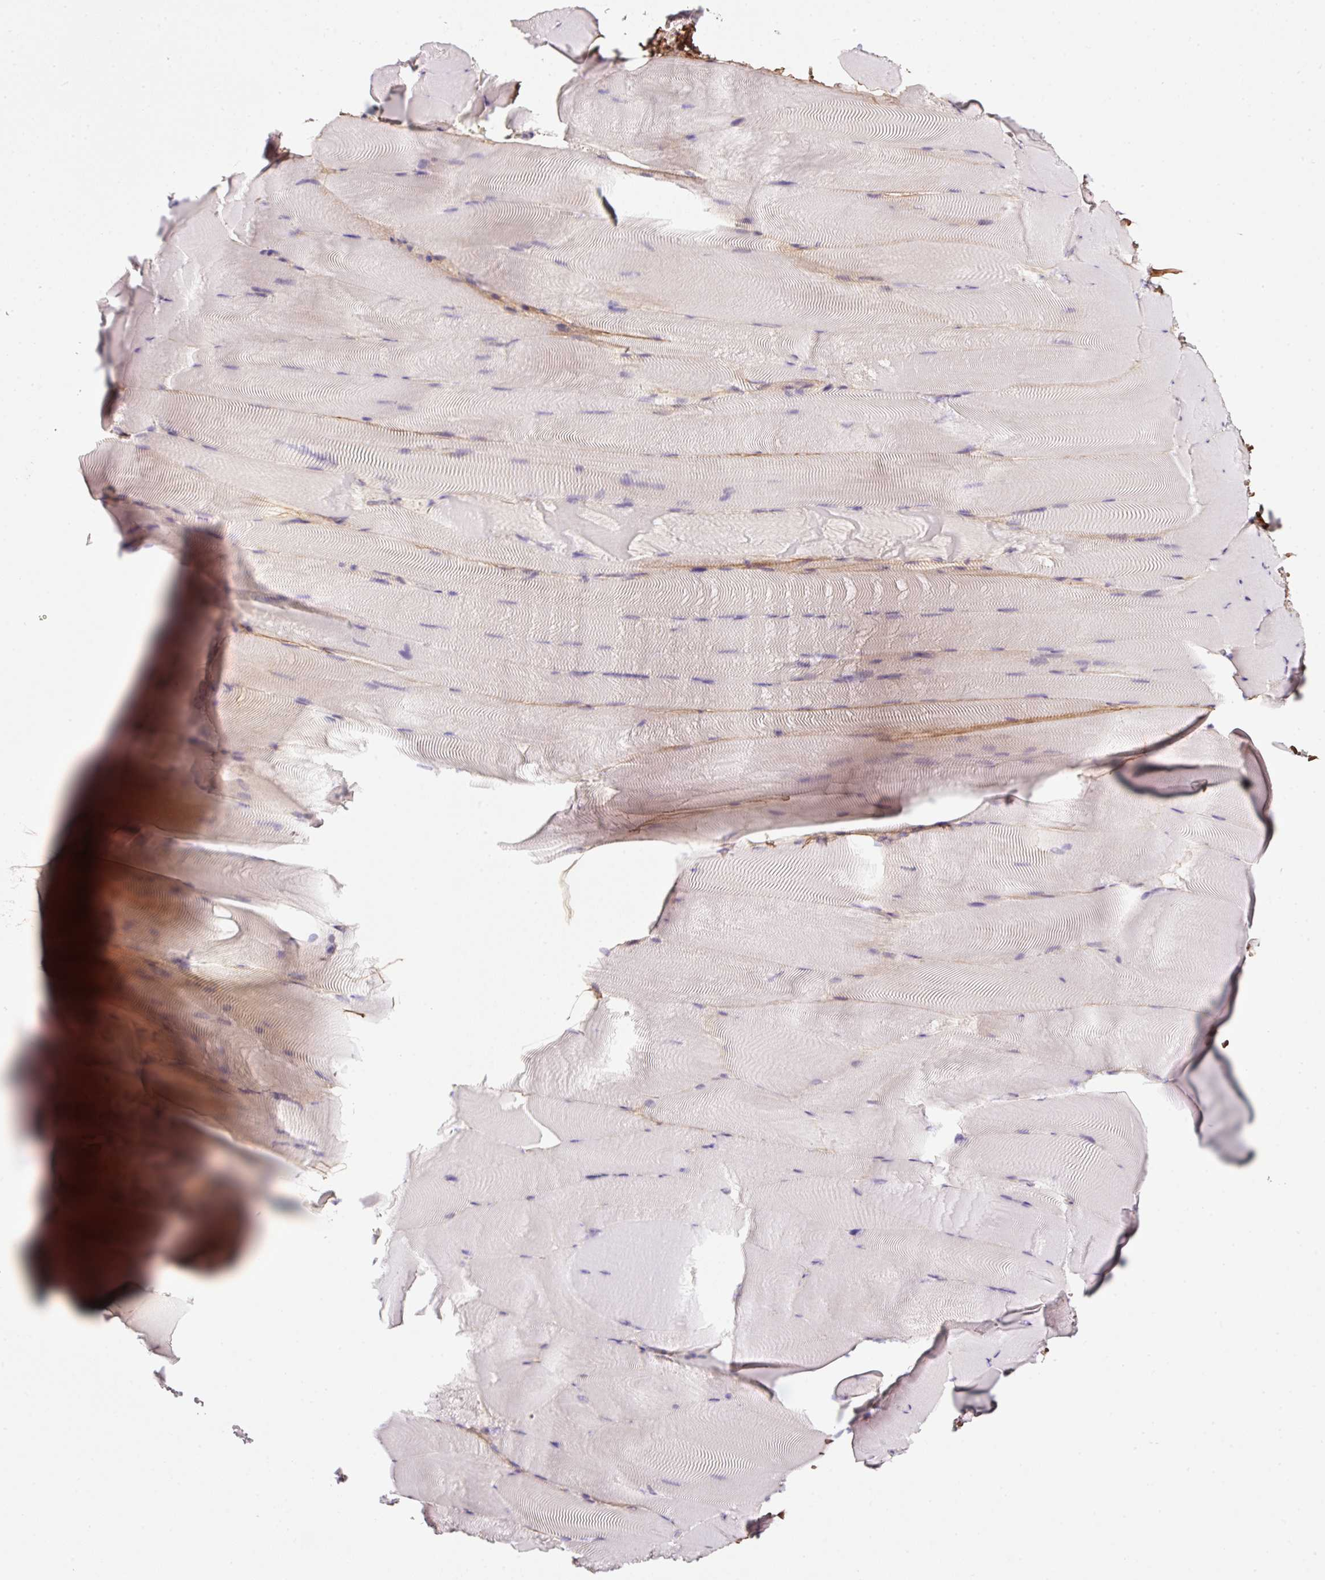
{"staining": {"intensity": "negative", "quantity": "none", "location": "none"}, "tissue": "skeletal muscle", "cell_type": "Myocytes", "image_type": "normal", "snomed": [{"axis": "morphology", "description": "Normal tissue, NOS"}, {"axis": "topography", "description": "Skeletal muscle"}], "caption": "DAB immunohistochemical staining of normal skeletal muscle reveals no significant expression in myocytes. (DAB immunohistochemistry, high magnification).", "gene": "SOS2", "patient": {"sex": "female", "age": 64}}